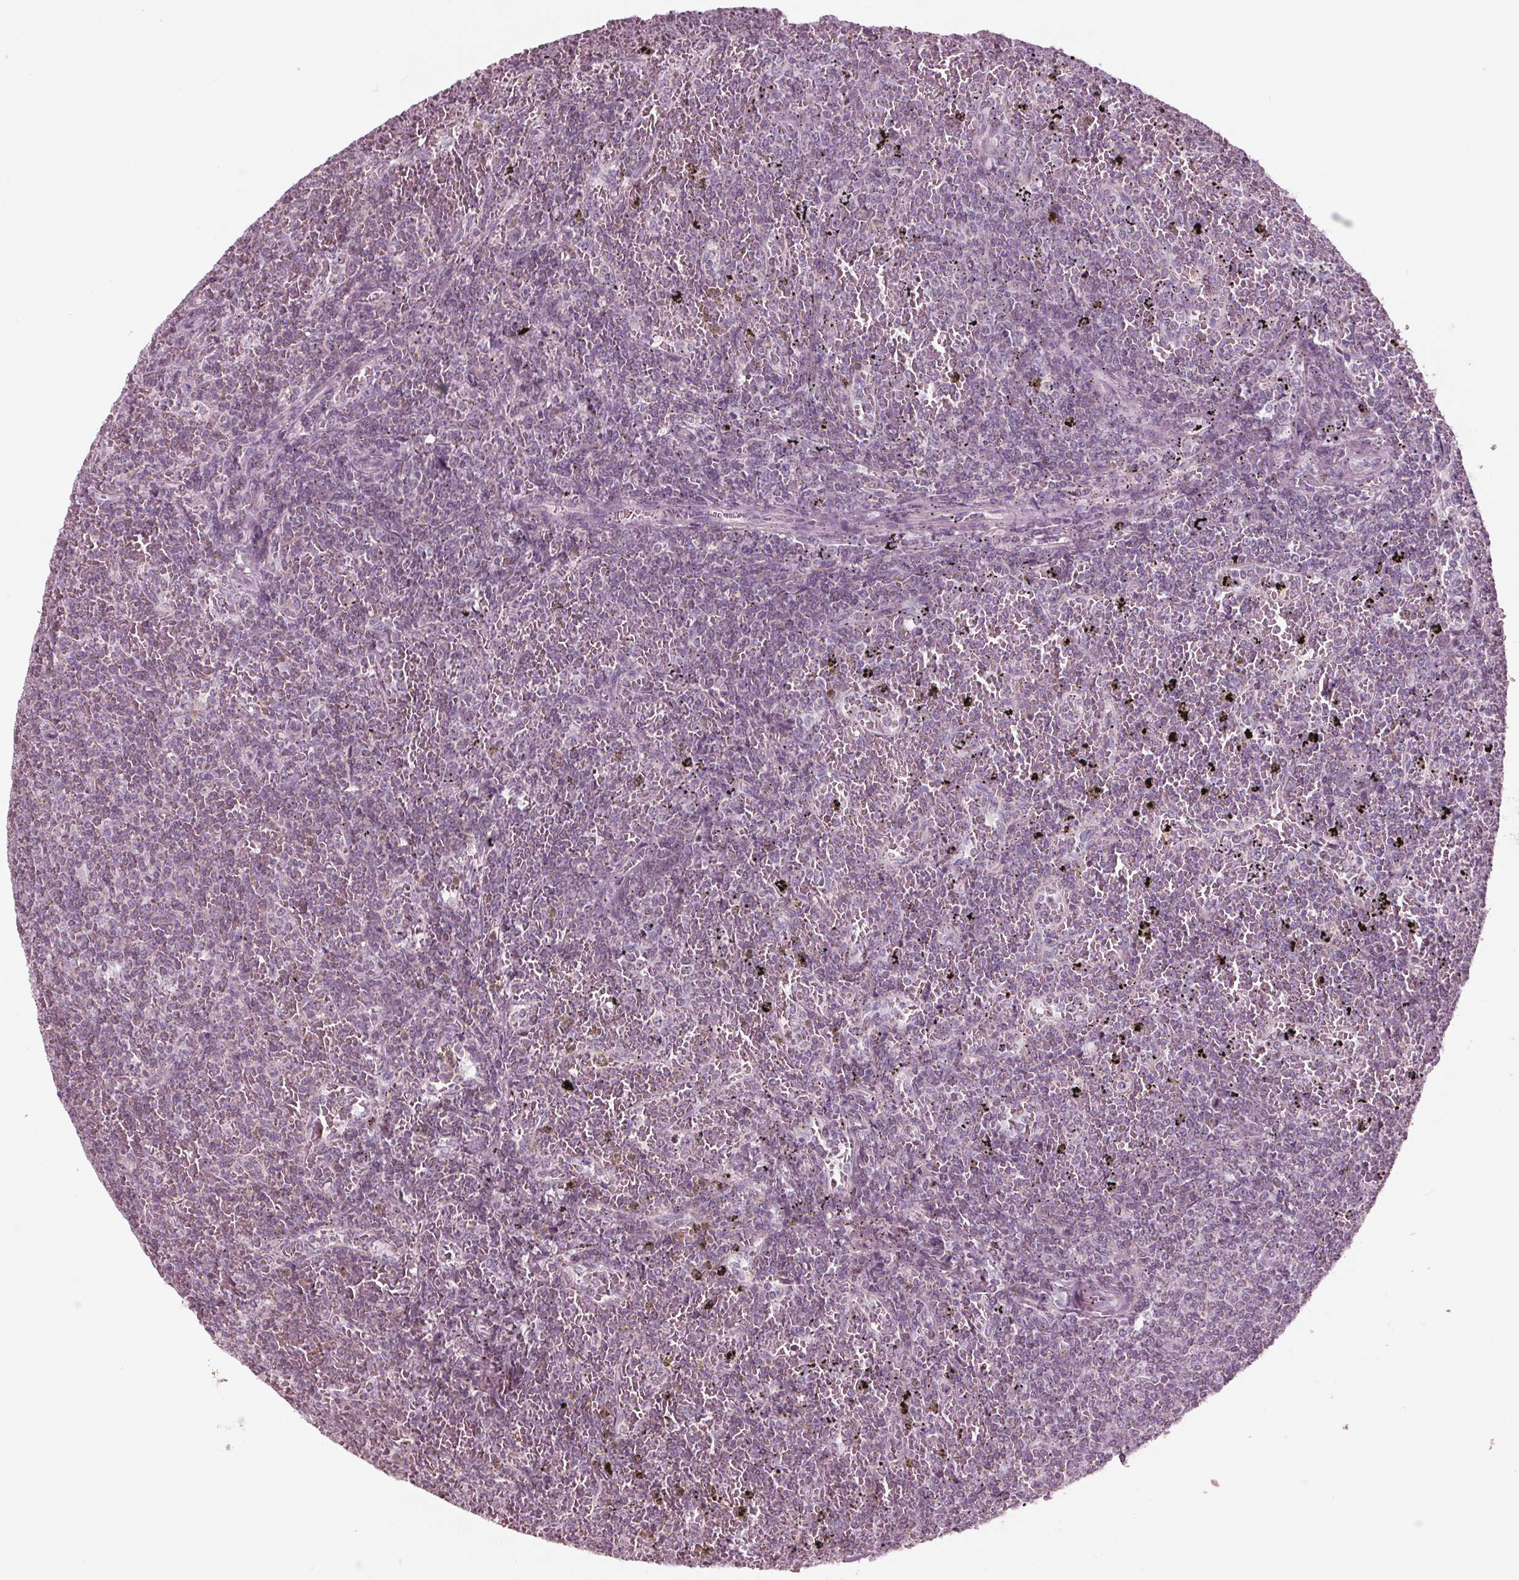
{"staining": {"intensity": "negative", "quantity": "none", "location": "none"}, "tissue": "lymphoma", "cell_type": "Tumor cells", "image_type": "cancer", "snomed": [{"axis": "morphology", "description": "Malignant lymphoma, non-Hodgkin's type, Low grade"}, {"axis": "topography", "description": "Spleen"}], "caption": "There is no significant positivity in tumor cells of low-grade malignant lymphoma, non-Hodgkin's type.", "gene": "CLN6", "patient": {"sex": "female", "age": 77}}